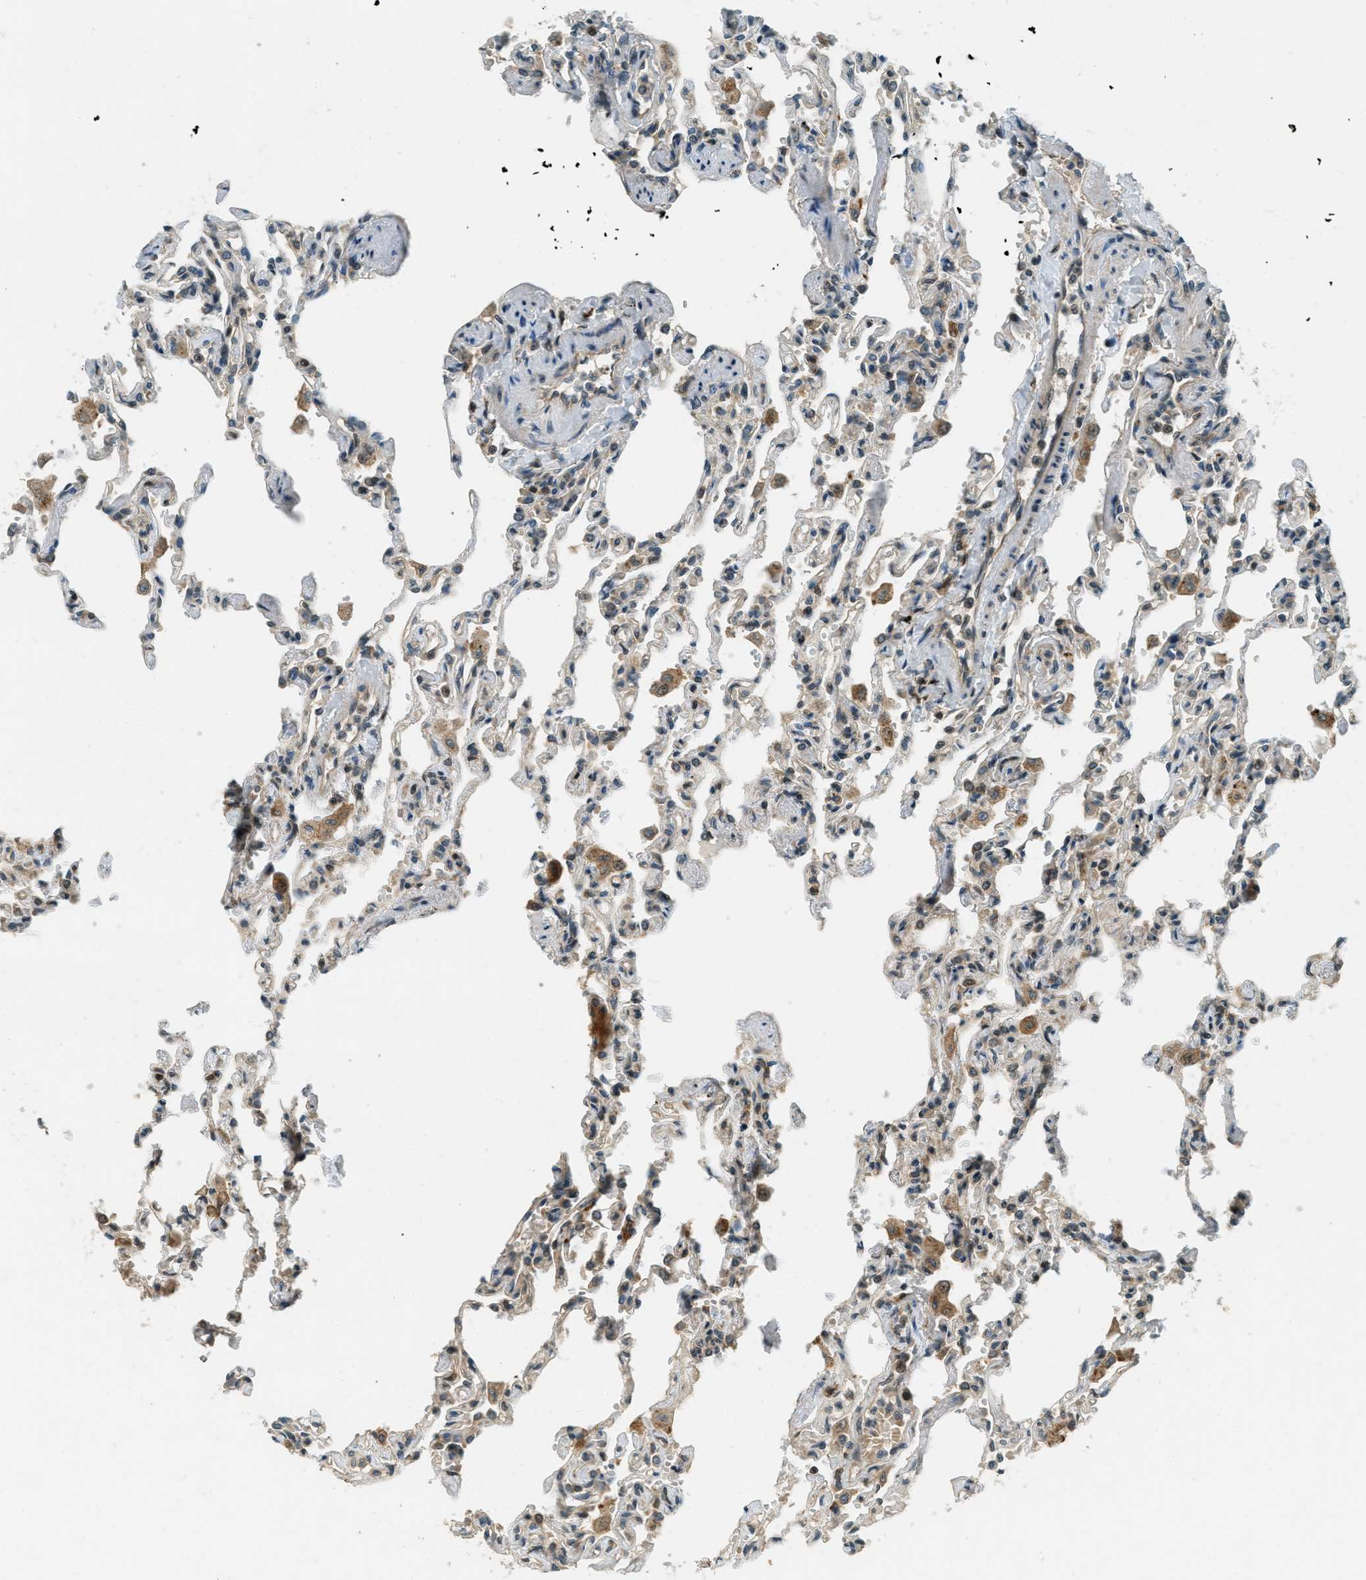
{"staining": {"intensity": "moderate", "quantity": "25%-75%", "location": "cytoplasmic/membranous"}, "tissue": "lung", "cell_type": "Alveolar cells", "image_type": "normal", "snomed": [{"axis": "morphology", "description": "Normal tissue, NOS"}, {"axis": "topography", "description": "Lung"}], "caption": "Protein expression by immunohistochemistry shows moderate cytoplasmic/membranous staining in about 25%-75% of alveolar cells in normal lung.", "gene": "PTPN23", "patient": {"sex": "male", "age": 21}}